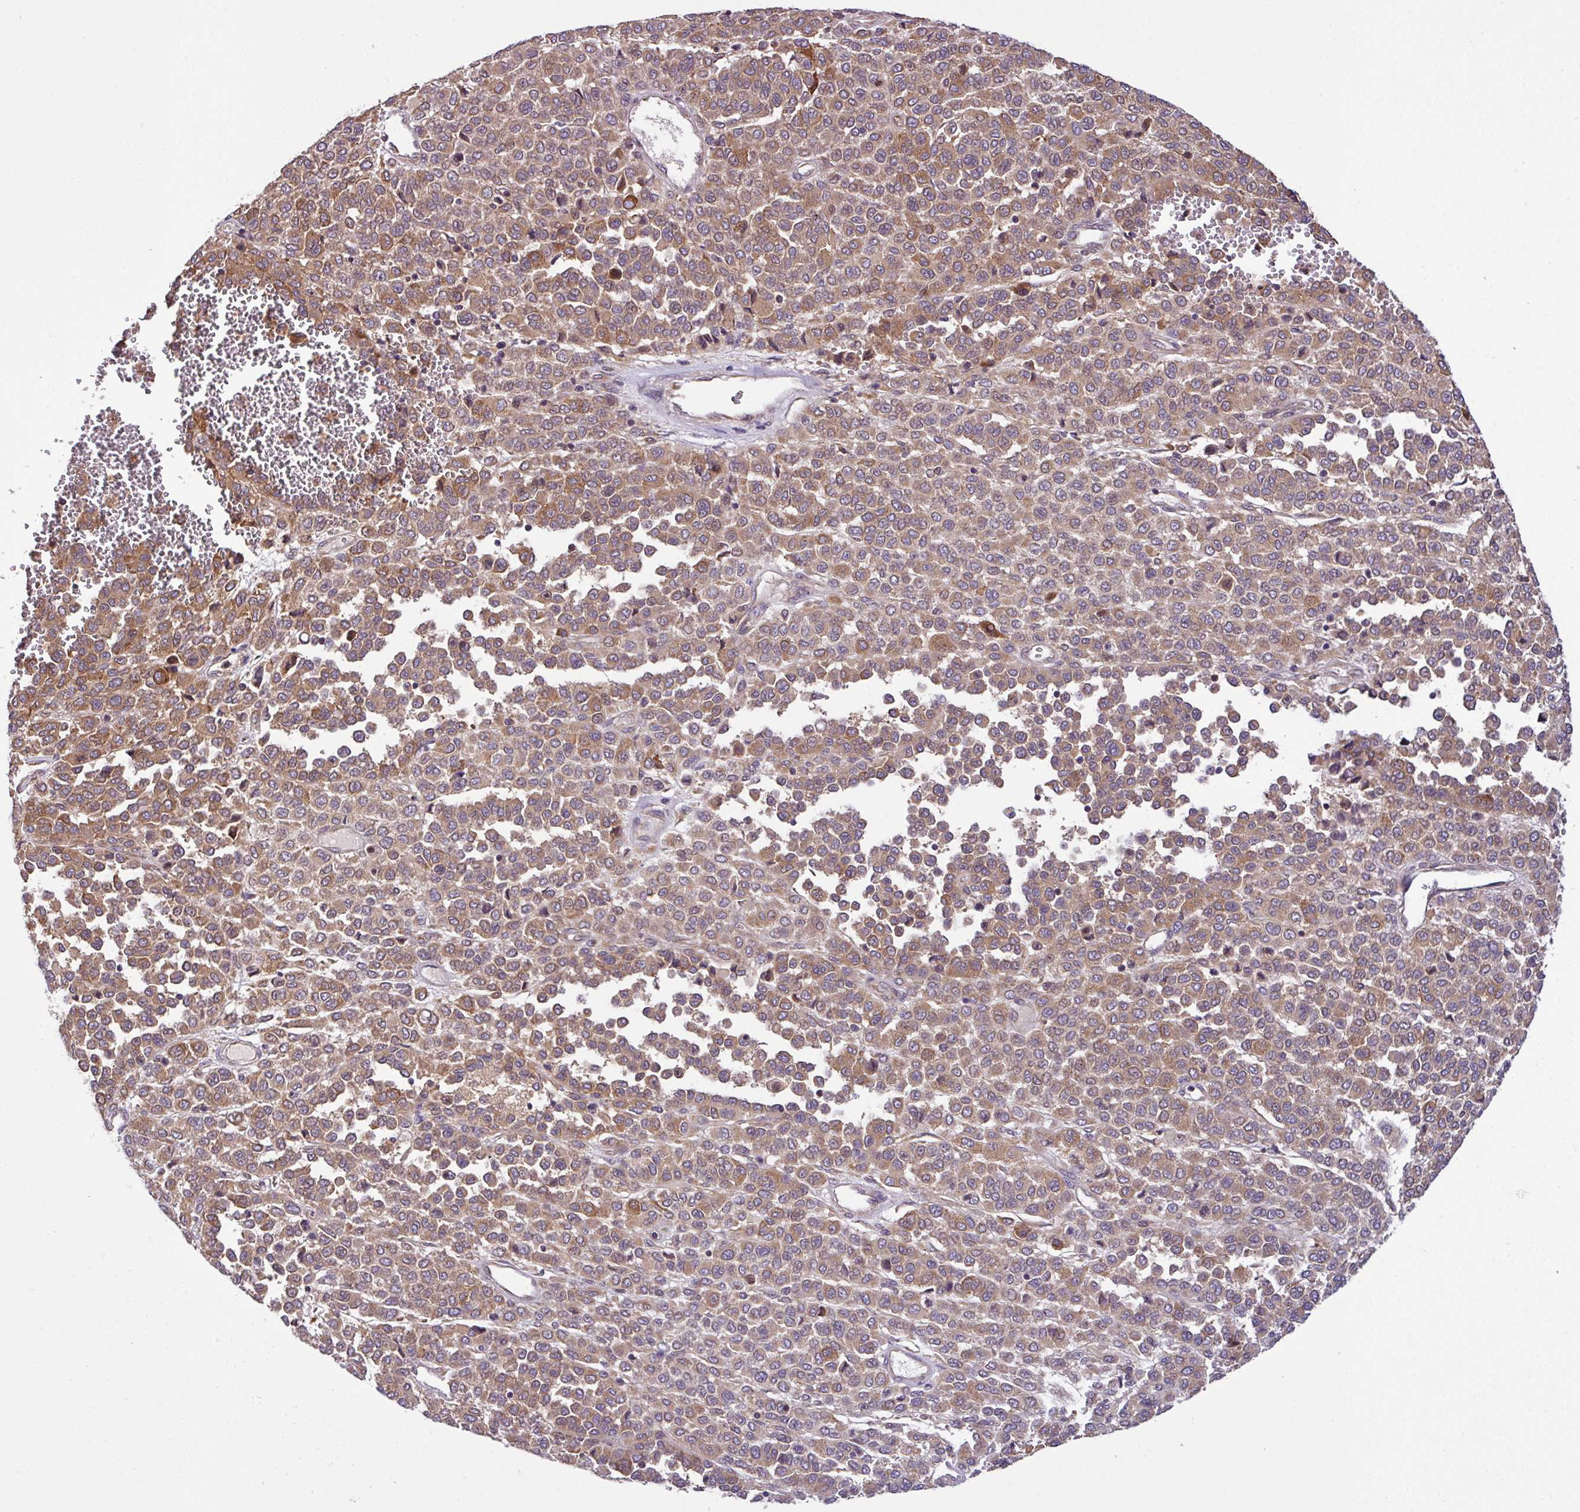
{"staining": {"intensity": "moderate", "quantity": ">75%", "location": "cytoplasmic/membranous"}, "tissue": "melanoma", "cell_type": "Tumor cells", "image_type": "cancer", "snomed": [{"axis": "morphology", "description": "Malignant melanoma, Metastatic site"}, {"axis": "topography", "description": "Pancreas"}], "caption": "Melanoma stained with immunohistochemistry displays moderate cytoplasmic/membranous expression in about >75% of tumor cells.", "gene": "DLGAP4", "patient": {"sex": "female", "age": 30}}